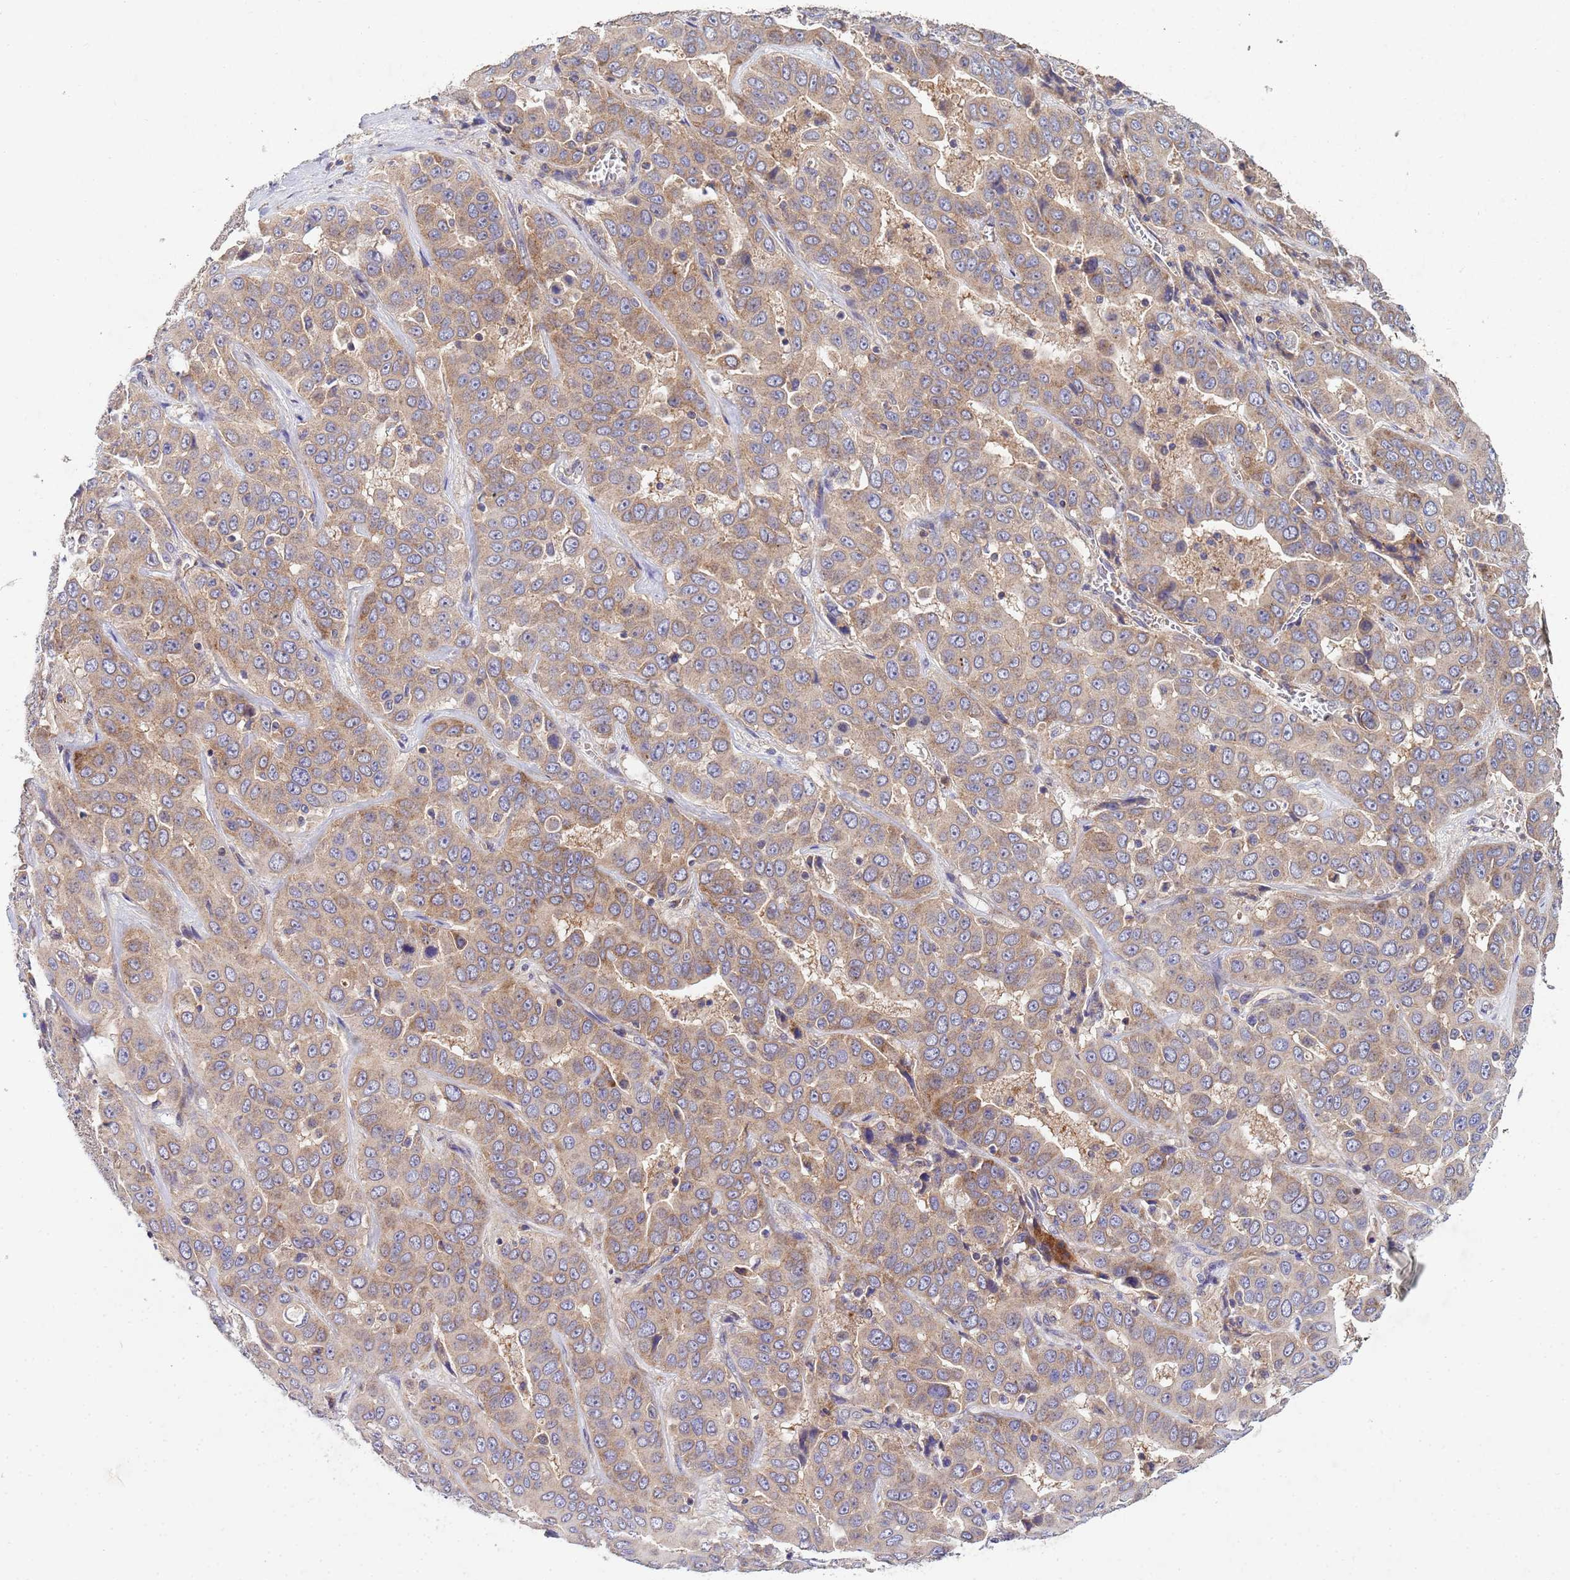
{"staining": {"intensity": "moderate", "quantity": ">75%", "location": "cytoplasmic/membranous"}, "tissue": "liver cancer", "cell_type": "Tumor cells", "image_type": "cancer", "snomed": [{"axis": "morphology", "description": "Cholangiocarcinoma"}, {"axis": "topography", "description": "Liver"}], "caption": "Immunohistochemistry (IHC) photomicrograph of neoplastic tissue: liver cholangiocarcinoma stained using IHC shows medium levels of moderate protein expression localized specifically in the cytoplasmic/membranous of tumor cells, appearing as a cytoplasmic/membranous brown color.", "gene": "CDC34", "patient": {"sex": "female", "age": 52}}